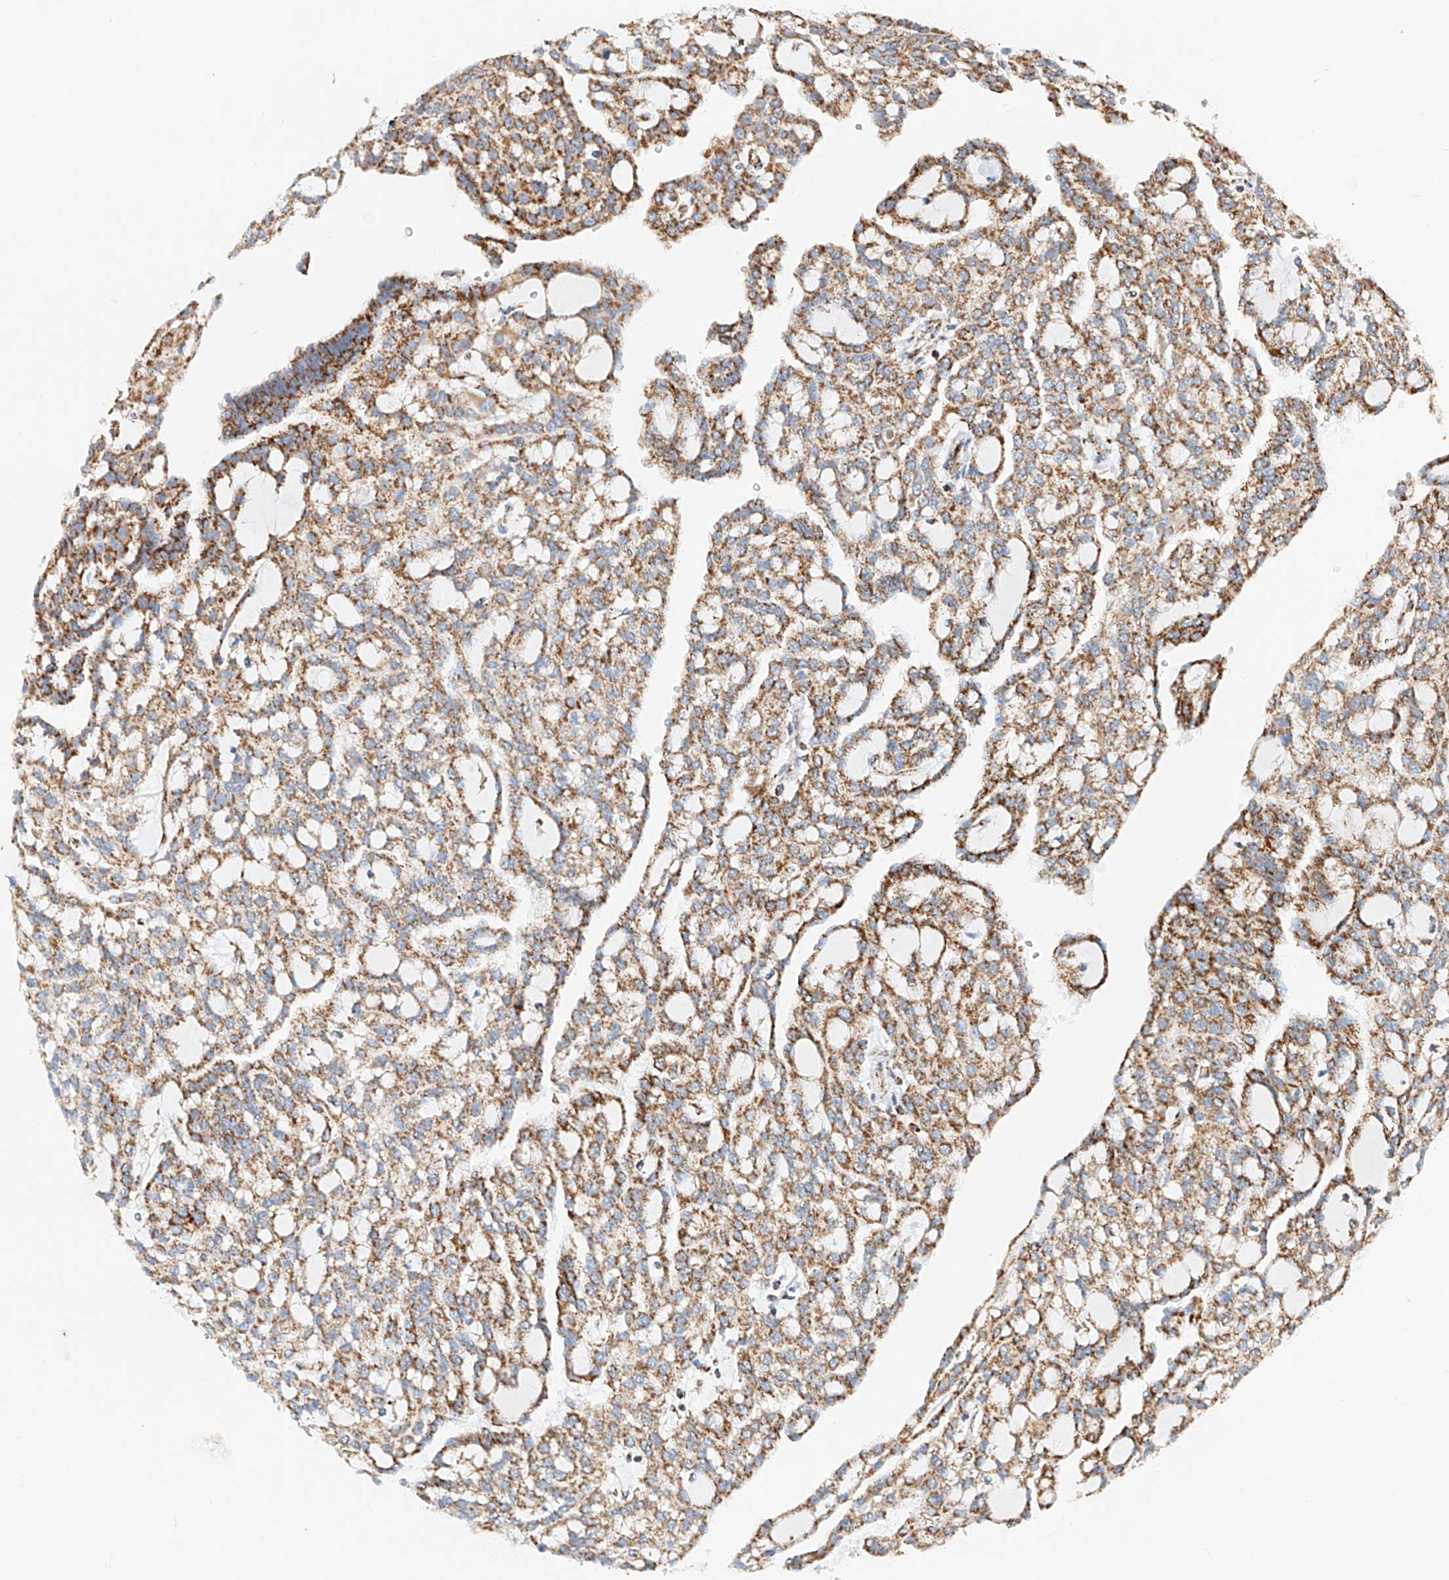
{"staining": {"intensity": "moderate", "quantity": ">75%", "location": "cytoplasmic/membranous"}, "tissue": "renal cancer", "cell_type": "Tumor cells", "image_type": "cancer", "snomed": [{"axis": "morphology", "description": "Adenocarcinoma, NOS"}, {"axis": "topography", "description": "Kidney"}], "caption": "Protein expression by immunohistochemistry (IHC) exhibits moderate cytoplasmic/membranous positivity in approximately >75% of tumor cells in renal cancer.", "gene": "NDUFV3", "patient": {"sex": "male", "age": 63}}